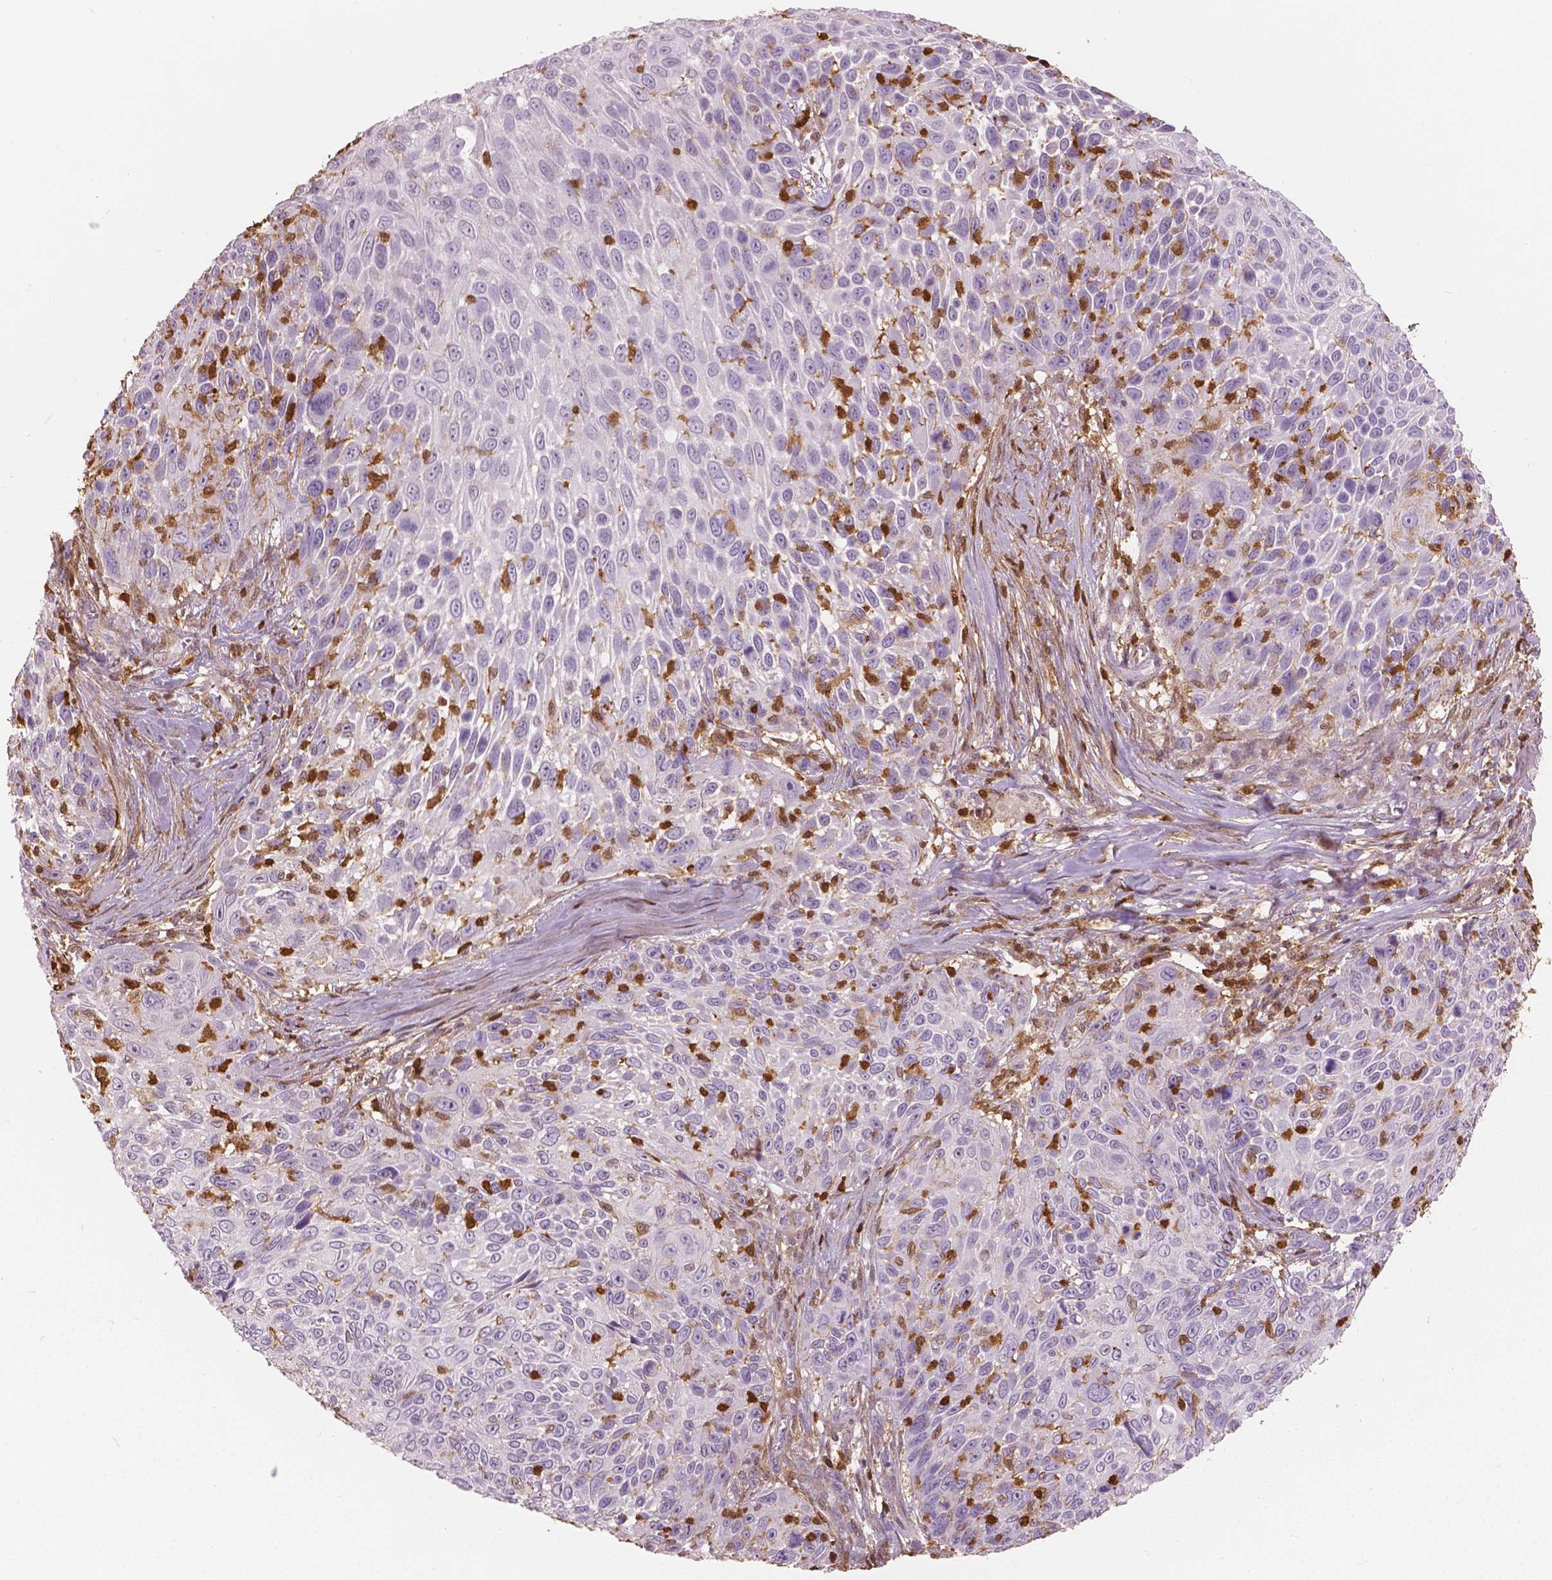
{"staining": {"intensity": "negative", "quantity": "none", "location": "none"}, "tissue": "skin cancer", "cell_type": "Tumor cells", "image_type": "cancer", "snomed": [{"axis": "morphology", "description": "Squamous cell carcinoma, NOS"}, {"axis": "topography", "description": "Skin"}], "caption": "This is an immunohistochemistry (IHC) photomicrograph of human skin cancer (squamous cell carcinoma). There is no positivity in tumor cells.", "gene": "S100A4", "patient": {"sex": "male", "age": 92}}